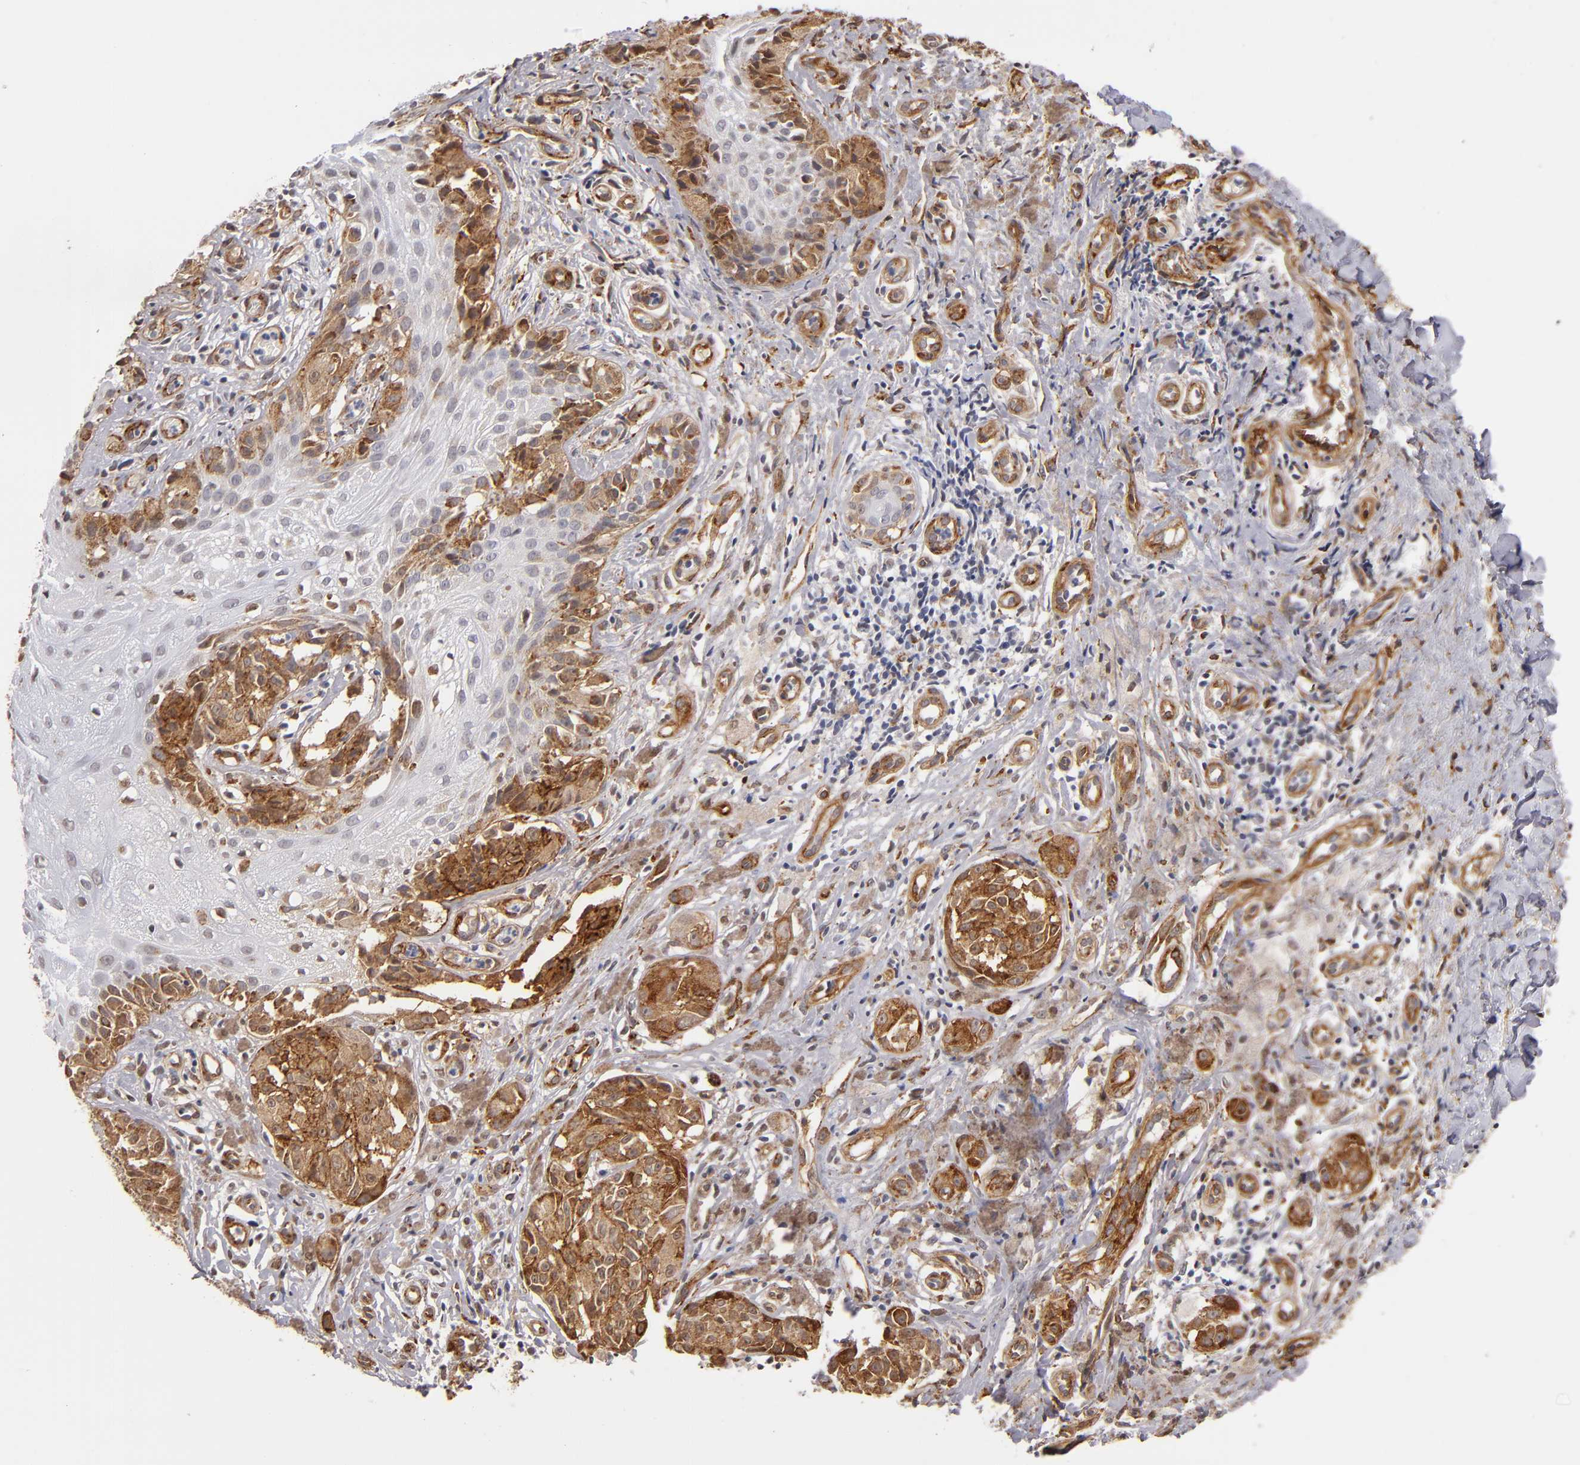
{"staining": {"intensity": "moderate", "quantity": ">75%", "location": "cytoplasmic/membranous"}, "tissue": "melanoma", "cell_type": "Tumor cells", "image_type": "cancer", "snomed": [{"axis": "morphology", "description": "Malignant melanoma, NOS"}, {"axis": "topography", "description": "Skin"}], "caption": "Malignant melanoma stained for a protein (brown) displays moderate cytoplasmic/membranous positive expression in approximately >75% of tumor cells.", "gene": "LAMC1", "patient": {"sex": "male", "age": 67}}